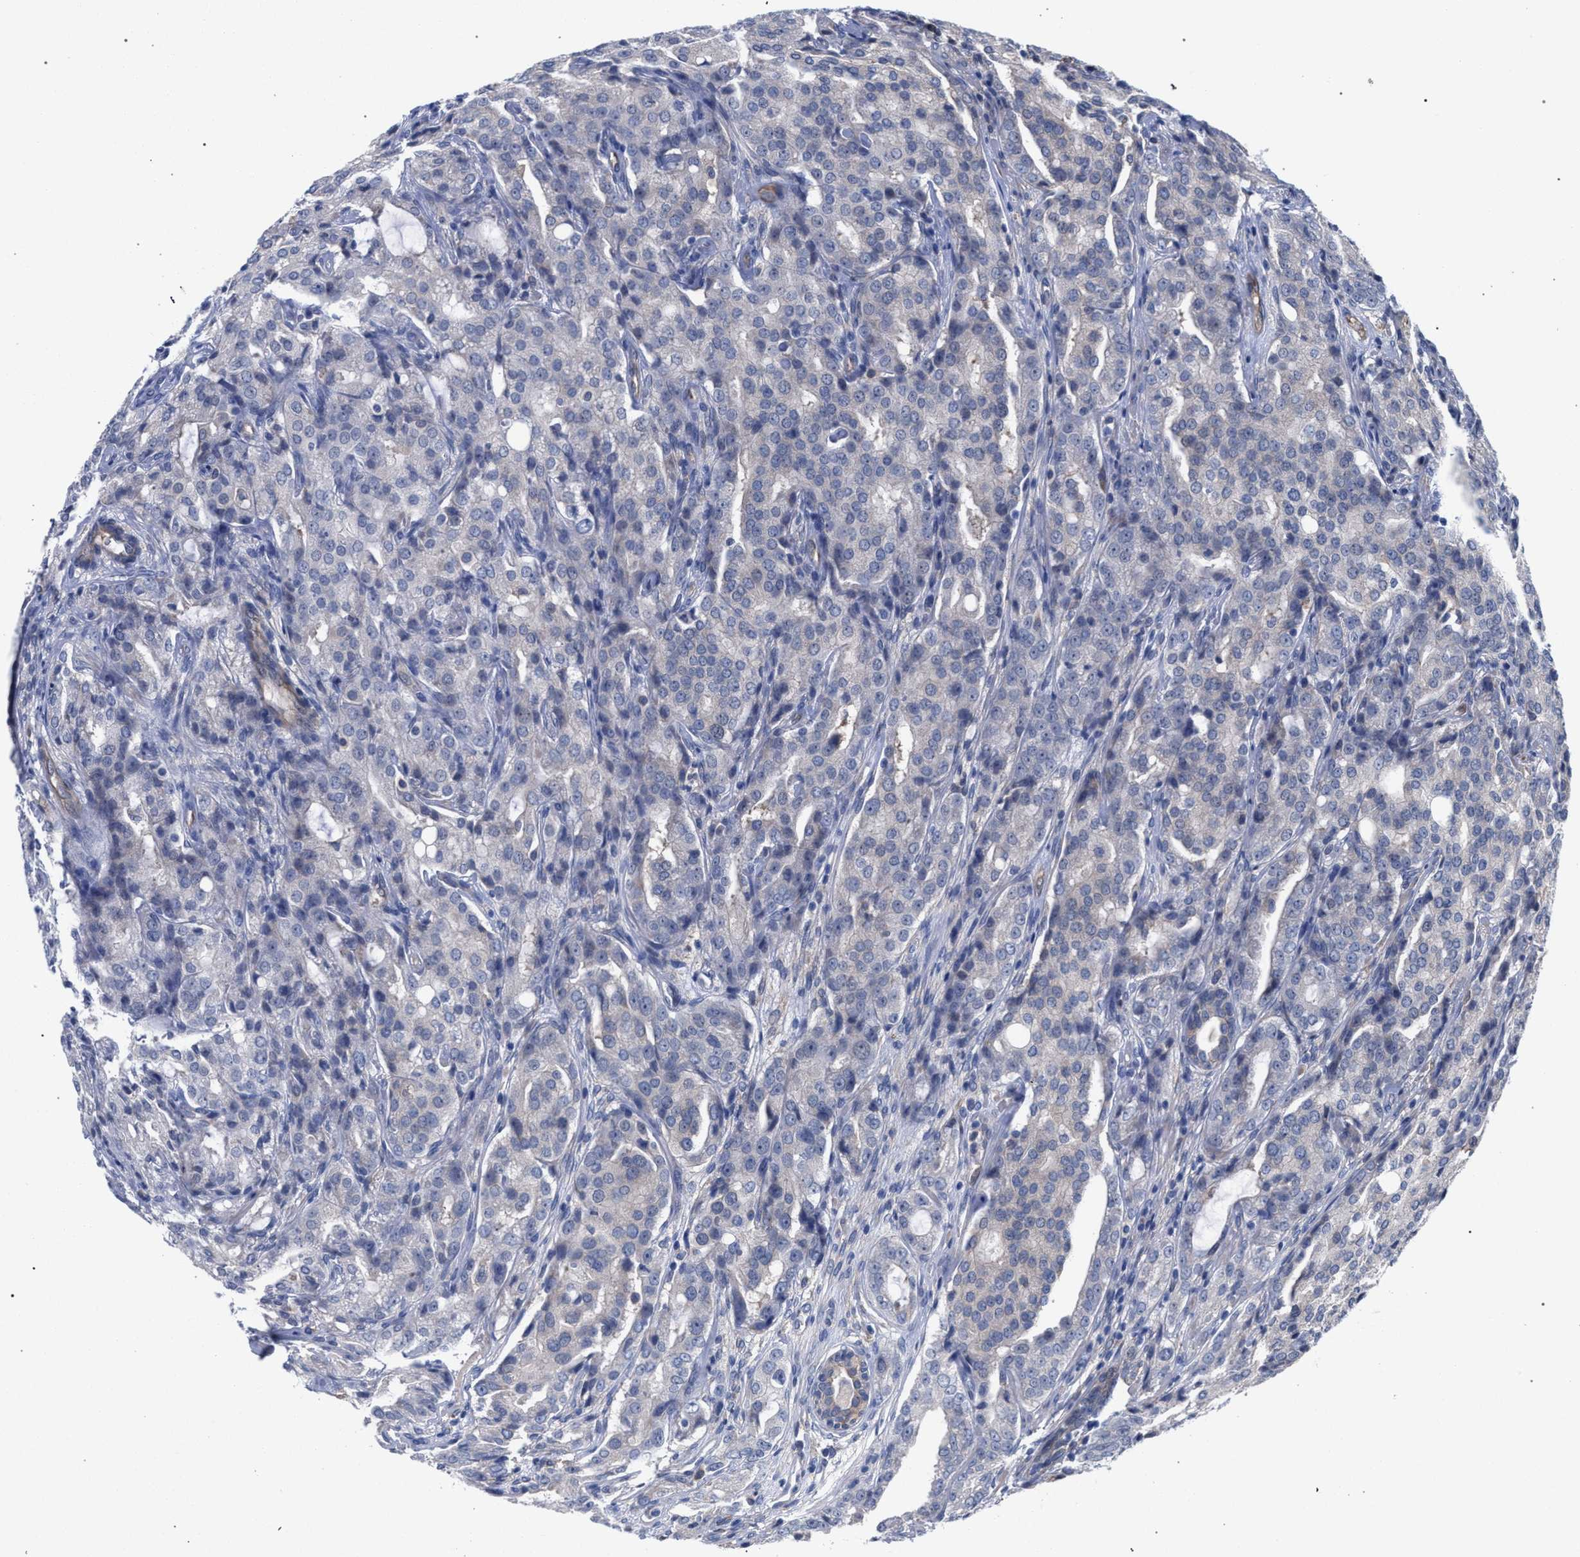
{"staining": {"intensity": "negative", "quantity": "none", "location": "none"}, "tissue": "prostate cancer", "cell_type": "Tumor cells", "image_type": "cancer", "snomed": [{"axis": "morphology", "description": "Adenocarcinoma, High grade"}, {"axis": "topography", "description": "Prostate"}], "caption": "Tumor cells show no significant staining in prostate high-grade adenocarcinoma. The staining was performed using DAB (3,3'-diaminobenzidine) to visualize the protein expression in brown, while the nuclei were stained in blue with hematoxylin (Magnification: 20x).", "gene": "FHOD3", "patient": {"sex": "male", "age": 72}}